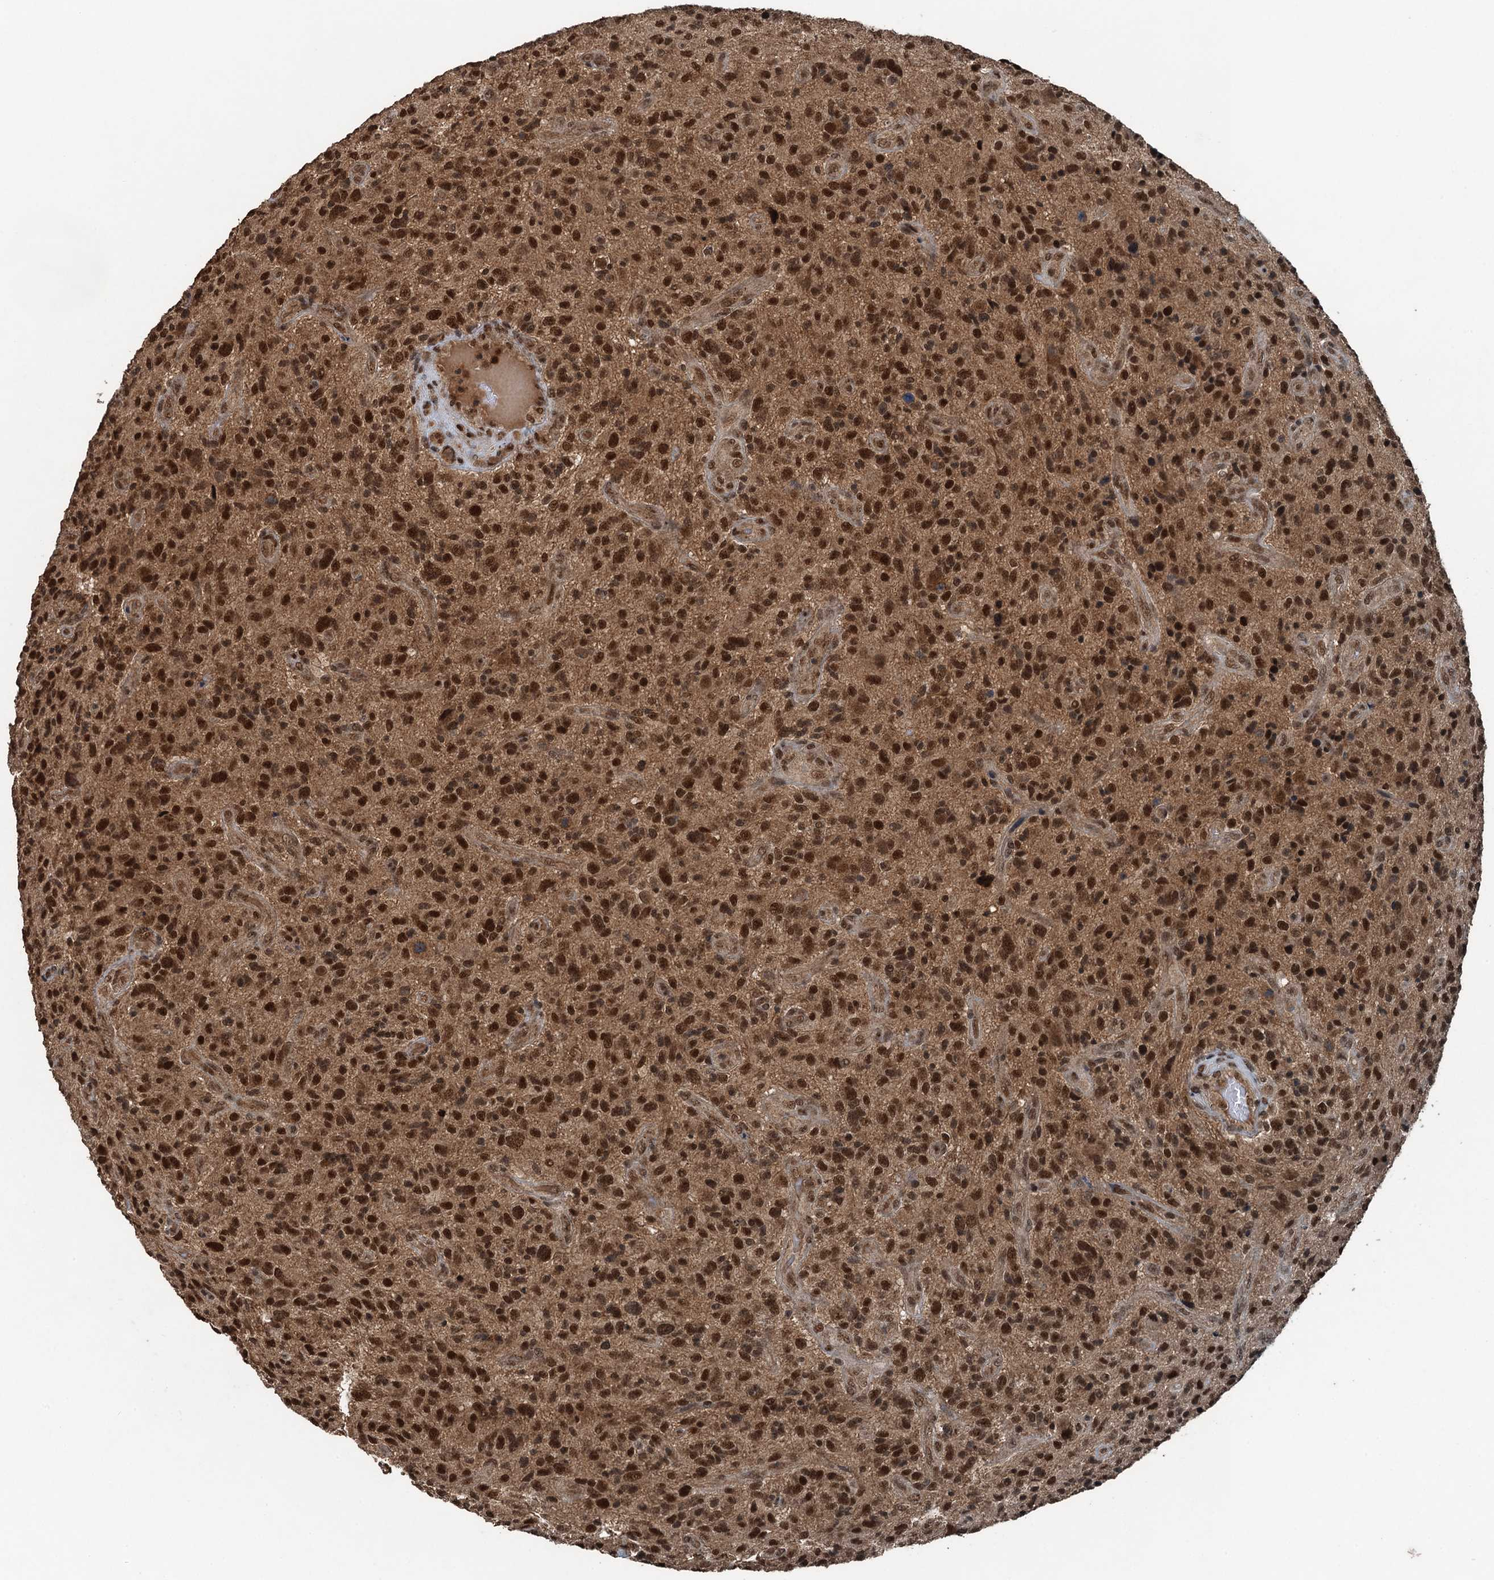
{"staining": {"intensity": "strong", "quantity": ">75%", "location": "nuclear"}, "tissue": "glioma", "cell_type": "Tumor cells", "image_type": "cancer", "snomed": [{"axis": "morphology", "description": "Glioma, malignant, High grade"}, {"axis": "topography", "description": "Brain"}], "caption": "Glioma was stained to show a protein in brown. There is high levels of strong nuclear staining in approximately >75% of tumor cells. (Brightfield microscopy of DAB IHC at high magnification).", "gene": "UBXN6", "patient": {"sex": "male", "age": 47}}